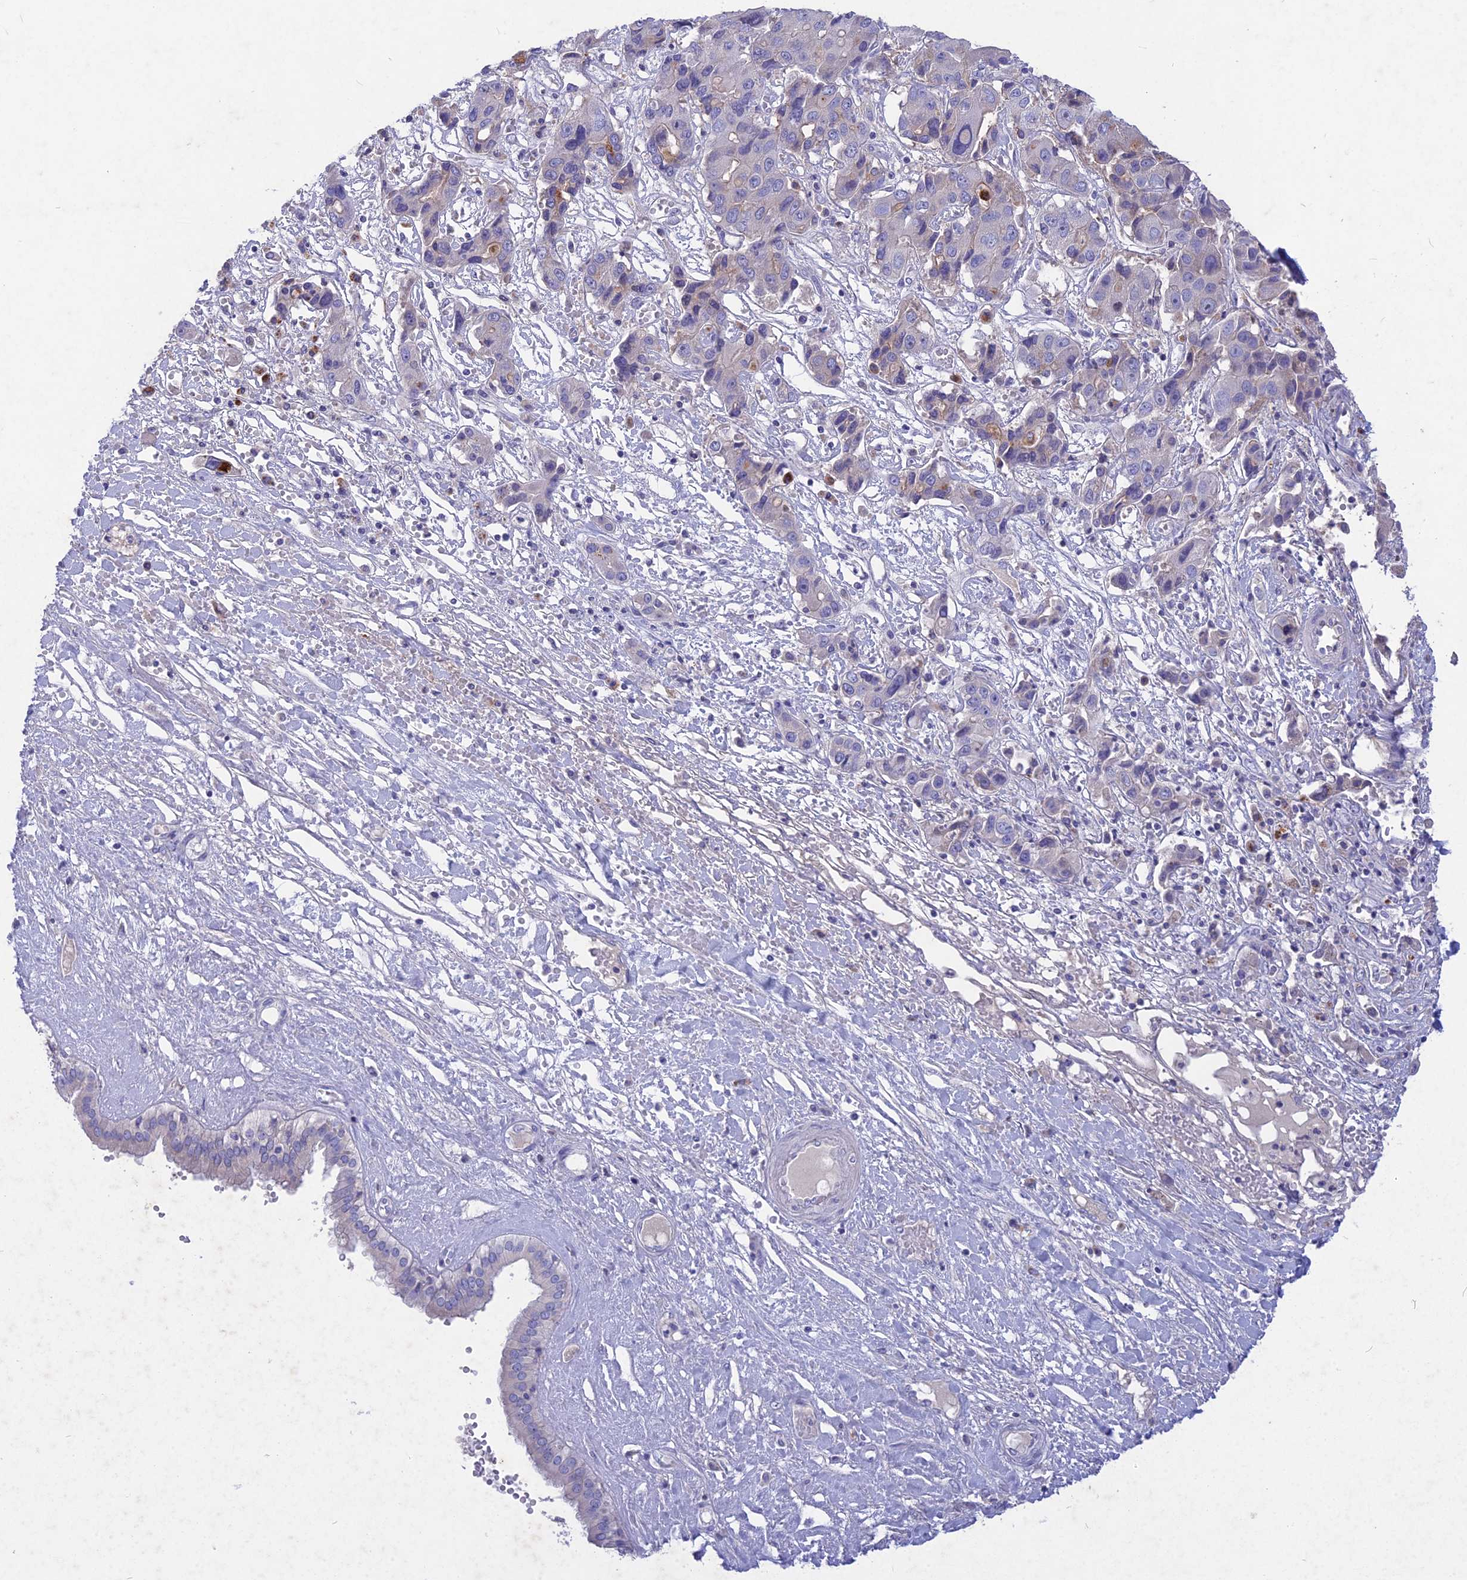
{"staining": {"intensity": "negative", "quantity": "none", "location": "none"}, "tissue": "liver cancer", "cell_type": "Tumor cells", "image_type": "cancer", "snomed": [{"axis": "morphology", "description": "Cholangiocarcinoma"}, {"axis": "topography", "description": "Liver"}], "caption": "The IHC image has no significant staining in tumor cells of liver cholangiocarcinoma tissue. (DAB immunohistochemistry visualized using brightfield microscopy, high magnification).", "gene": "DEFB119", "patient": {"sex": "male", "age": 67}}